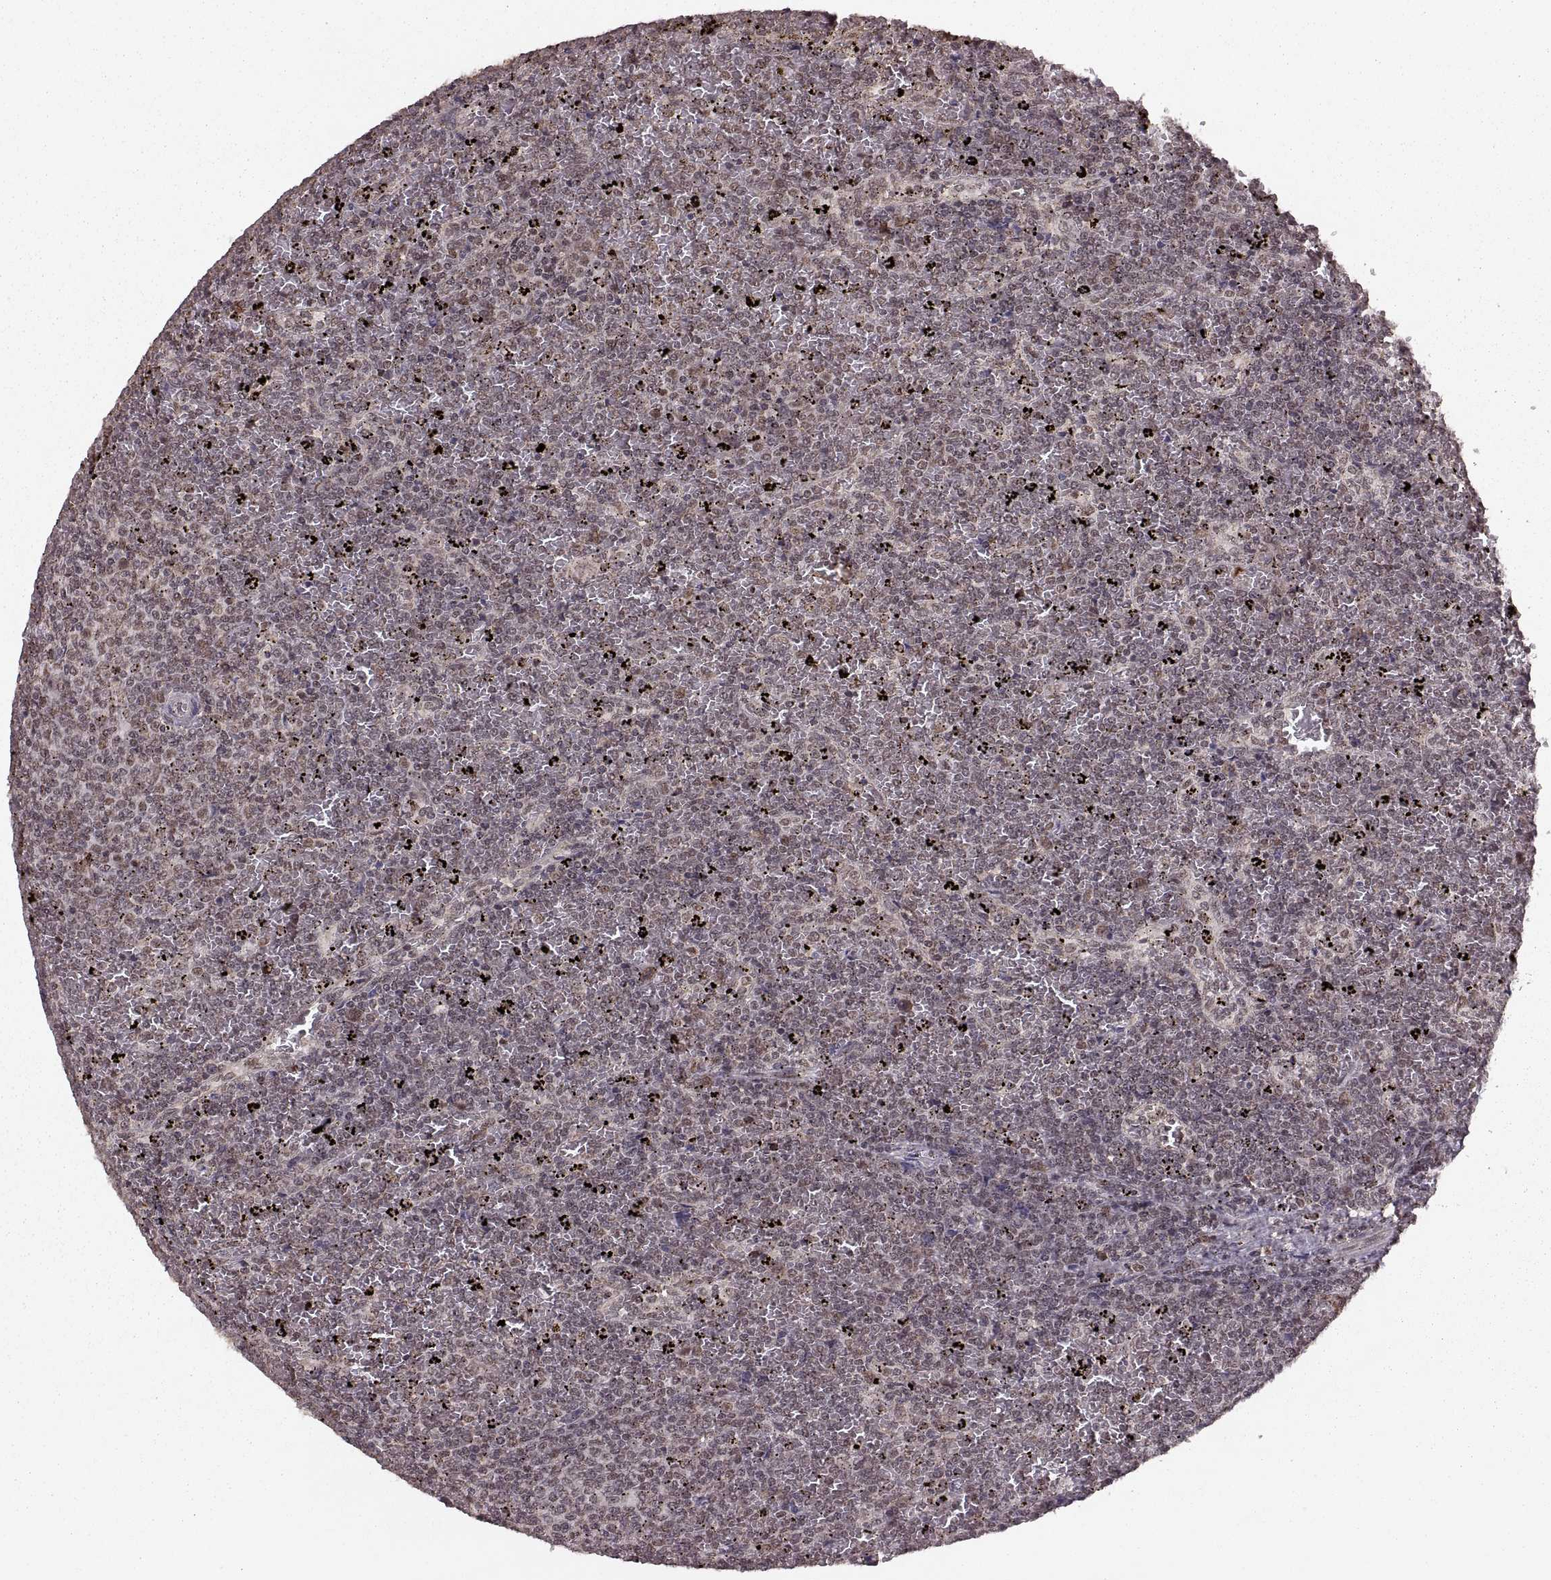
{"staining": {"intensity": "negative", "quantity": "none", "location": "none"}, "tissue": "lymphoma", "cell_type": "Tumor cells", "image_type": "cancer", "snomed": [{"axis": "morphology", "description": "Malignant lymphoma, non-Hodgkin's type, Low grade"}, {"axis": "topography", "description": "Spleen"}], "caption": "DAB (3,3'-diaminobenzidine) immunohistochemical staining of low-grade malignant lymphoma, non-Hodgkin's type shows no significant staining in tumor cells.", "gene": "RFT1", "patient": {"sex": "female", "age": 77}}